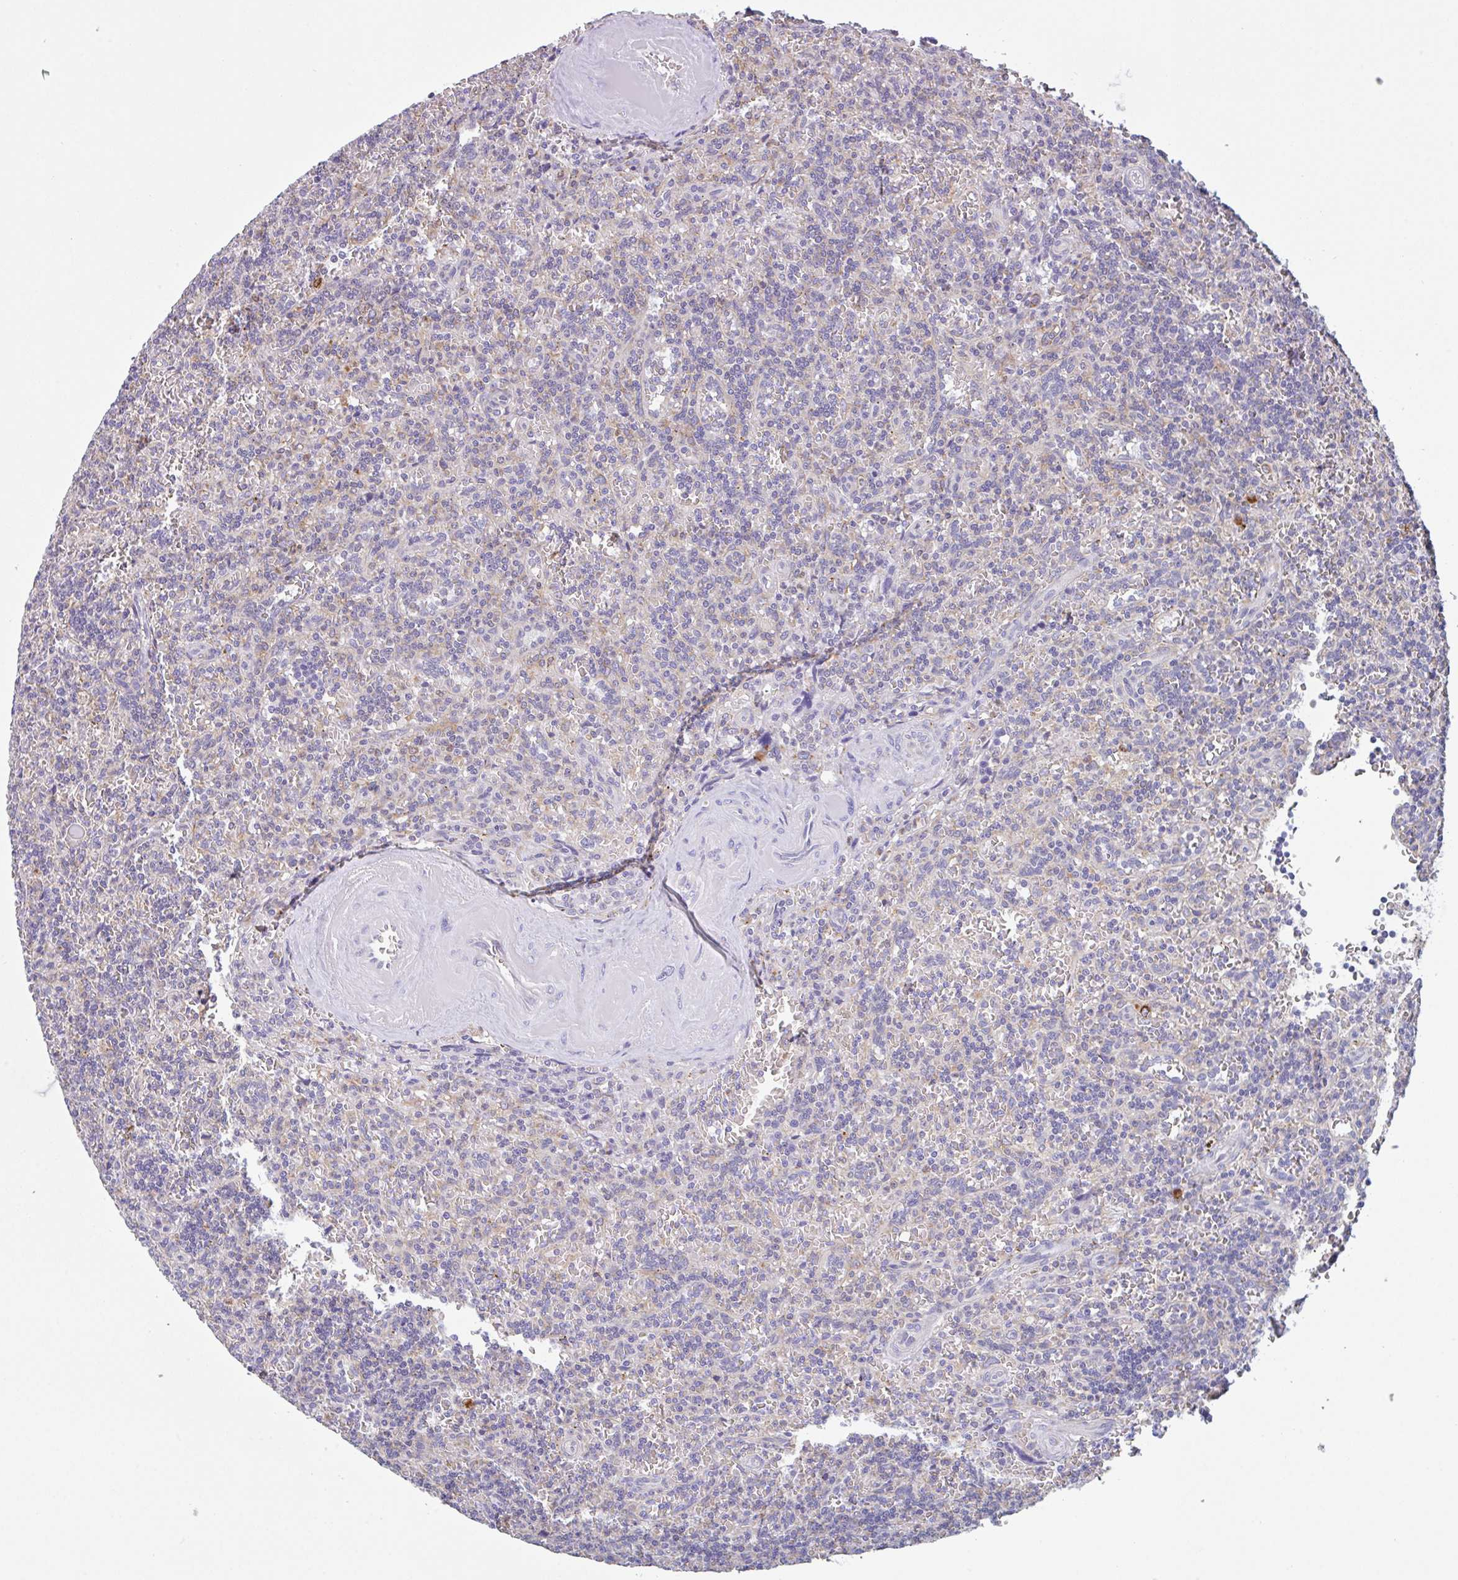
{"staining": {"intensity": "negative", "quantity": "none", "location": "none"}, "tissue": "lymphoma", "cell_type": "Tumor cells", "image_type": "cancer", "snomed": [{"axis": "morphology", "description": "Malignant lymphoma, non-Hodgkin's type, Low grade"}, {"axis": "topography", "description": "Spleen"}], "caption": "Tumor cells show no significant expression in malignant lymphoma, non-Hodgkin's type (low-grade). (Brightfield microscopy of DAB (3,3'-diaminobenzidine) immunohistochemistry at high magnification).", "gene": "DOK4", "patient": {"sex": "male", "age": 73}}